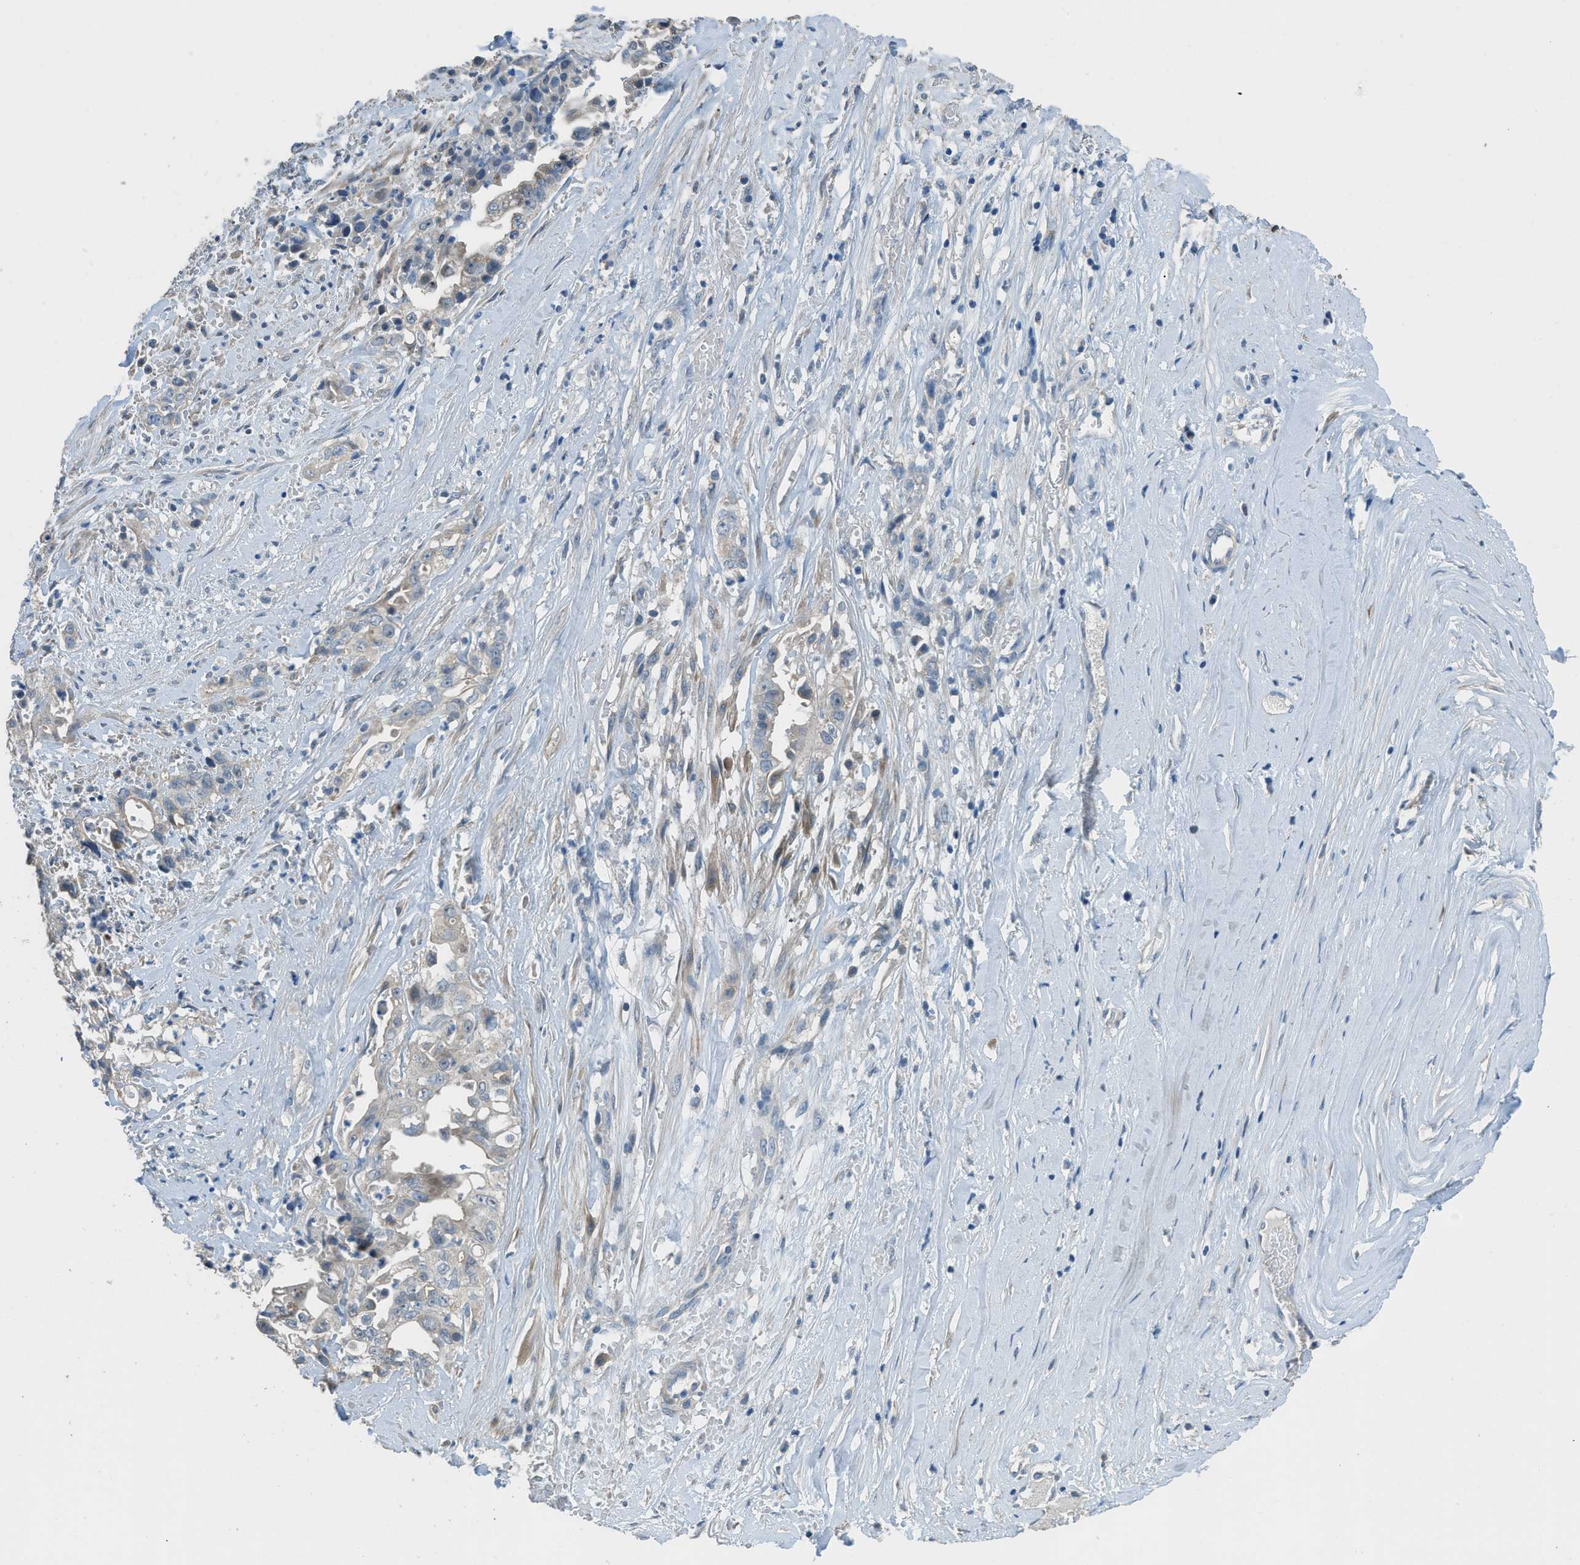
{"staining": {"intensity": "weak", "quantity": "<25%", "location": "cytoplasmic/membranous"}, "tissue": "liver cancer", "cell_type": "Tumor cells", "image_type": "cancer", "snomed": [{"axis": "morphology", "description": "Cholangiocarcinoma"}, {"axis": "topography", "description": "Liver"}], "caption": "This micrograph is of liver cholangiocarcinoma stained with immunohistochemistry (IHC) to label a protein in brown with the nuclei are counter-stained blue. There is no positivity in tumor cells. Brightfield microscopy of IHC stained with DAB (brown) and hematoxylin (blue), captured at high magnification.", "gene": "TIMD4", "patient": {"sex": "female", "age": 70}}